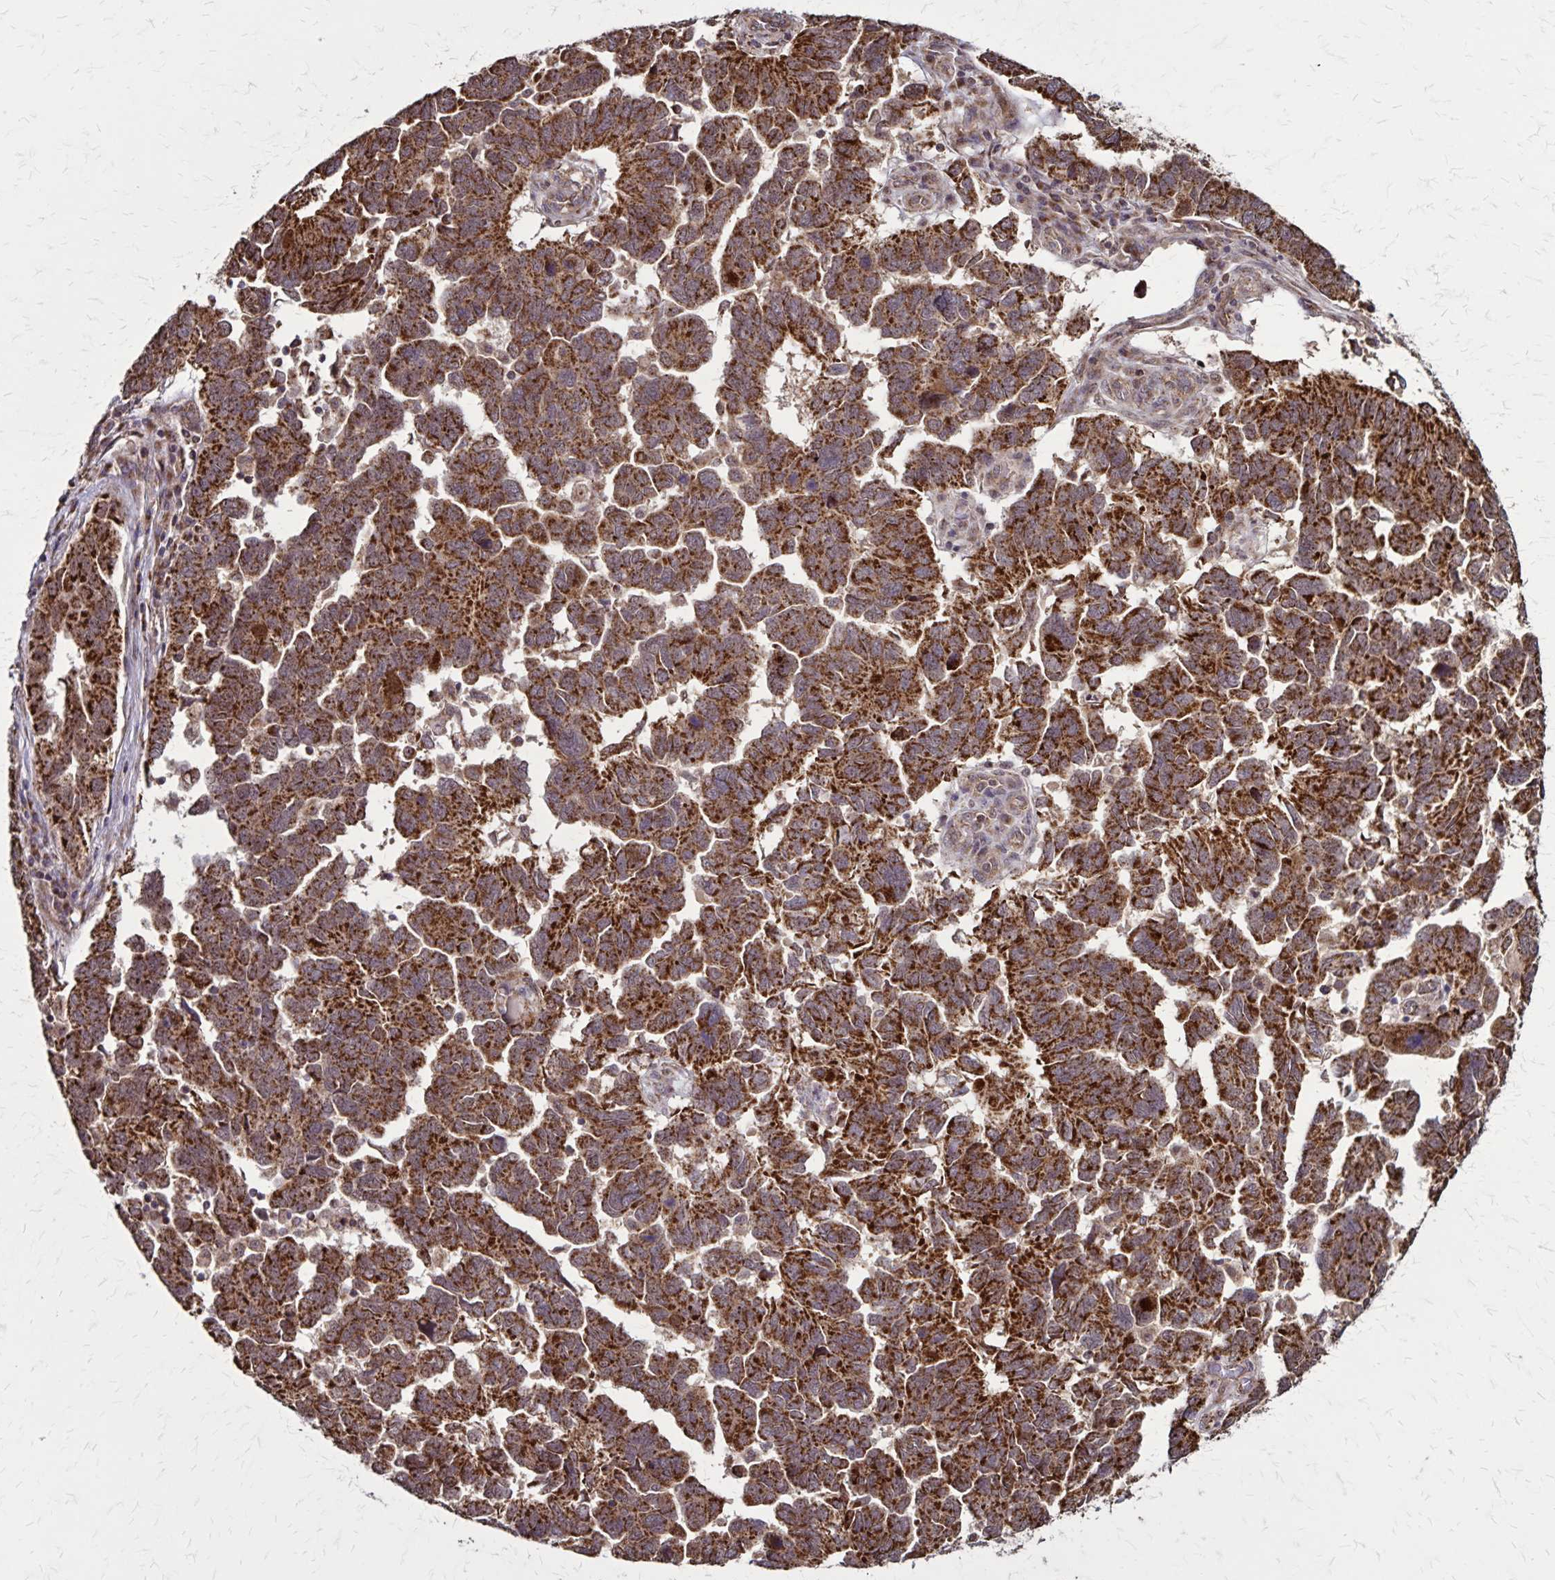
{"staining": {"intensity": "strong", "quantity": ">75%", "location": "cytoplasmic/membranous"}, "tissue": "ovarian cancer", "cell_type": "Tumor cells", "image_type": "cancer", "snomed": [{"axis": "morphology", "description": "Cystadenocarcinoma, serous, NOS"}, {"axis": "topography", "description": "Ovary"}], "caption": "IHC of ovarian cancer shows high levels of strong cytoplasmic/membranous expression in approximately >75% of tumor cells.", "gene": "NFS1", "patient": {"sex": "female", "age": 64}}